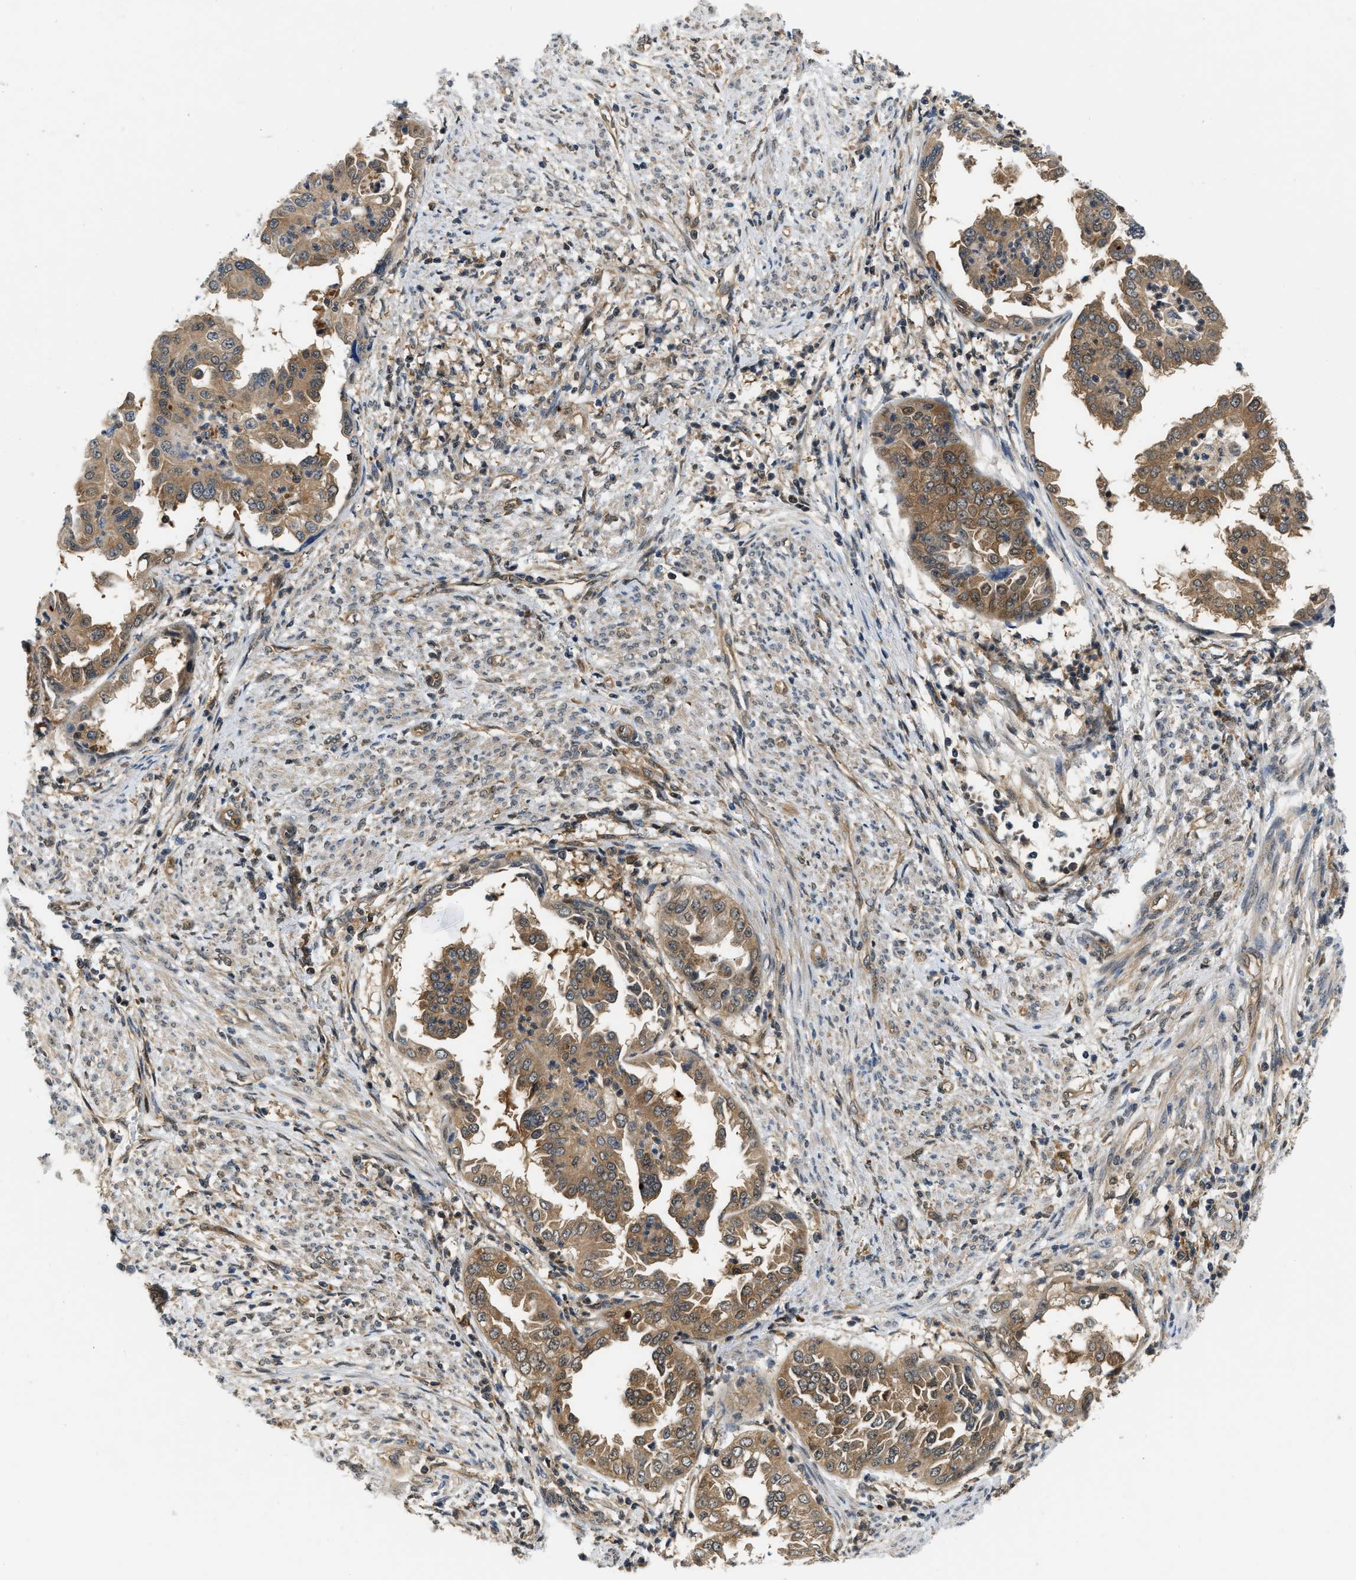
{"staining": {"intensity": "moderate", "quantity": ">75%", "location": "cytoplasmic/membranous,nuclear"}, "tissue": "endometrial cancer", "cell_type": "Tumor cells", "image_type": "cancer", "snomed": [{"axis": "morphology", "description": "Adenocarcinoma, NOS"}, {"axis": "topography", "description": "Endometrium"}], "caption": "Immunohistochemical staining of human endometrial cancer (adenocarcinoma) displays medium levels of moderate cytoplasmic/membranous and nuclear protein staining in about >75% of tumor cells.", "gene": "EIF4EBP2", "patient": {"sex": "female", "age": 85}}